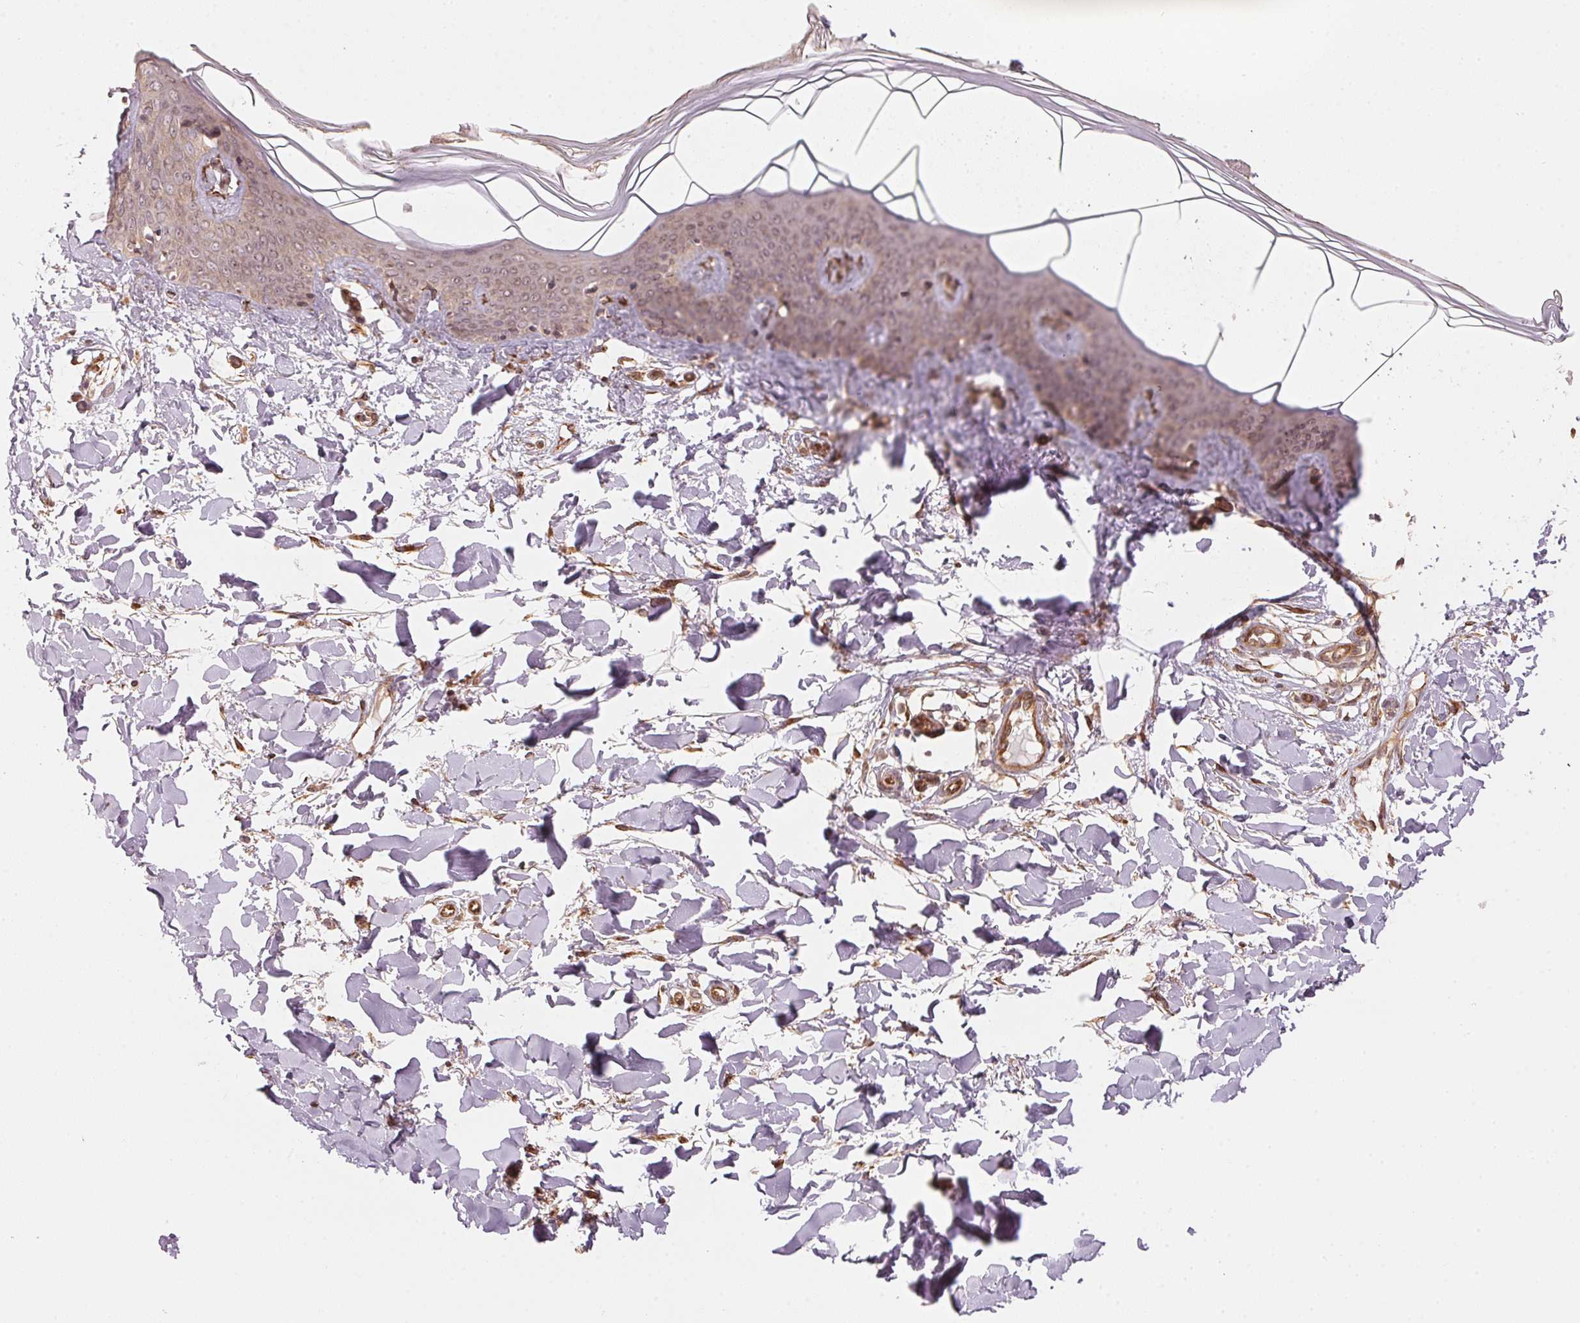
{"staining": {"intensity": "moderate", "quantity": ">75%", "location": "cytoplasmic/membranous"}, "tissue": "skin", "cell_type": "Fibroblasts", "image_type": "normal", "snomed": [{"axis": "morphology", "description": "Normal tissue, NOS"}, {"axis": "topography", "description": "Skin"}], "caption": "Skin stained for a protein (brown) demonstrates moderate cytoplasmic/membranous positive staining in about >75% of fibroblasts.", "gene": "STRN4", "patient": {"sex": "female", "age": 34}}